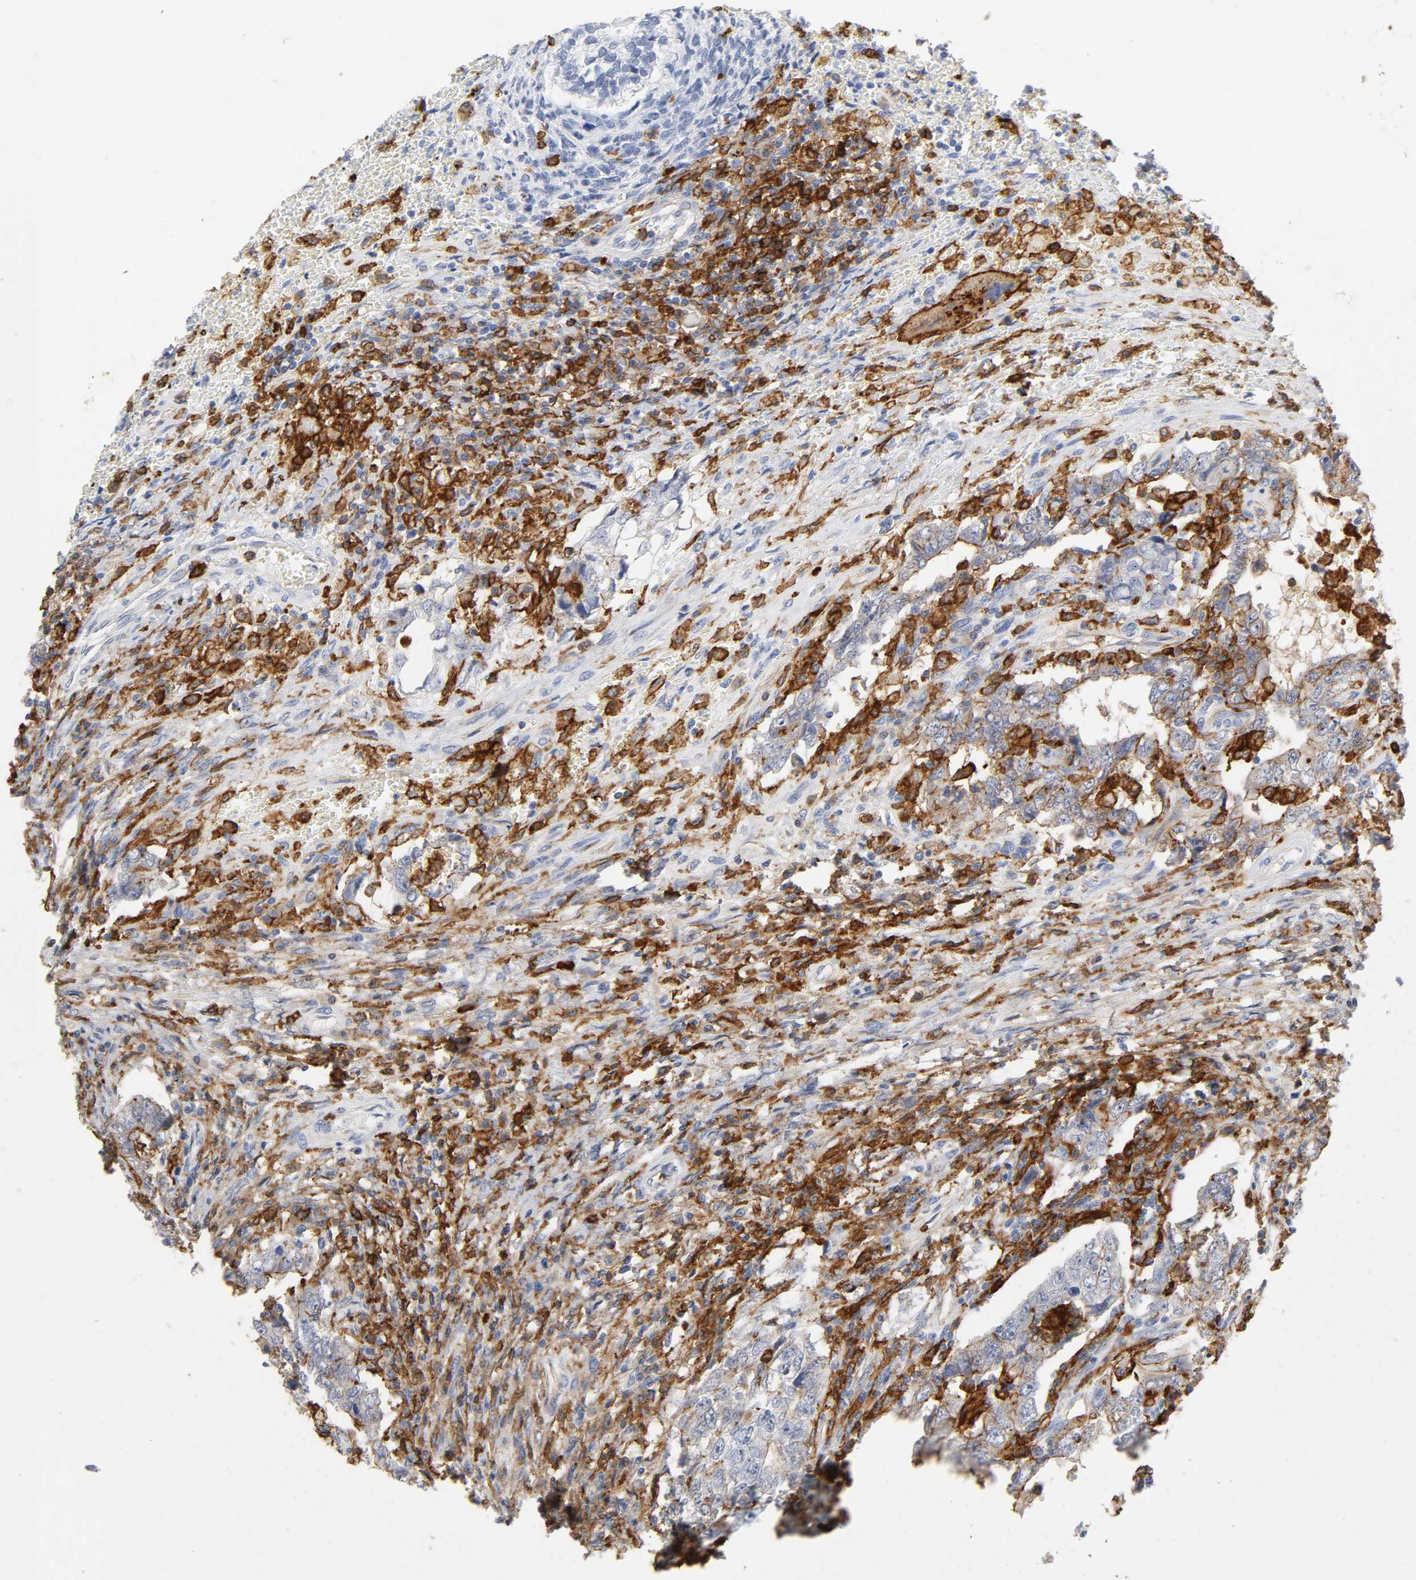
{"staining": {"intensity": "negative", "quantity": "none", "location": "none"}, "tissue": "testis cancer", "cell_type": "Tumor cells", "image_type": "cancer", "snomed": [{"axis": "morphology", "description": "Carcinoma, Embryonal, NOS"}, {"axis": "topography", "description": "Testis"}], "caption": "A micrograph of human testis cancer (embryonal carcinoma) is negative for staining in tumor cells. (Immunohistochemistry, brightfield microscopy, high magnification).", "gene": "LYN", "patient": {"sex": "male", "age": 26}}